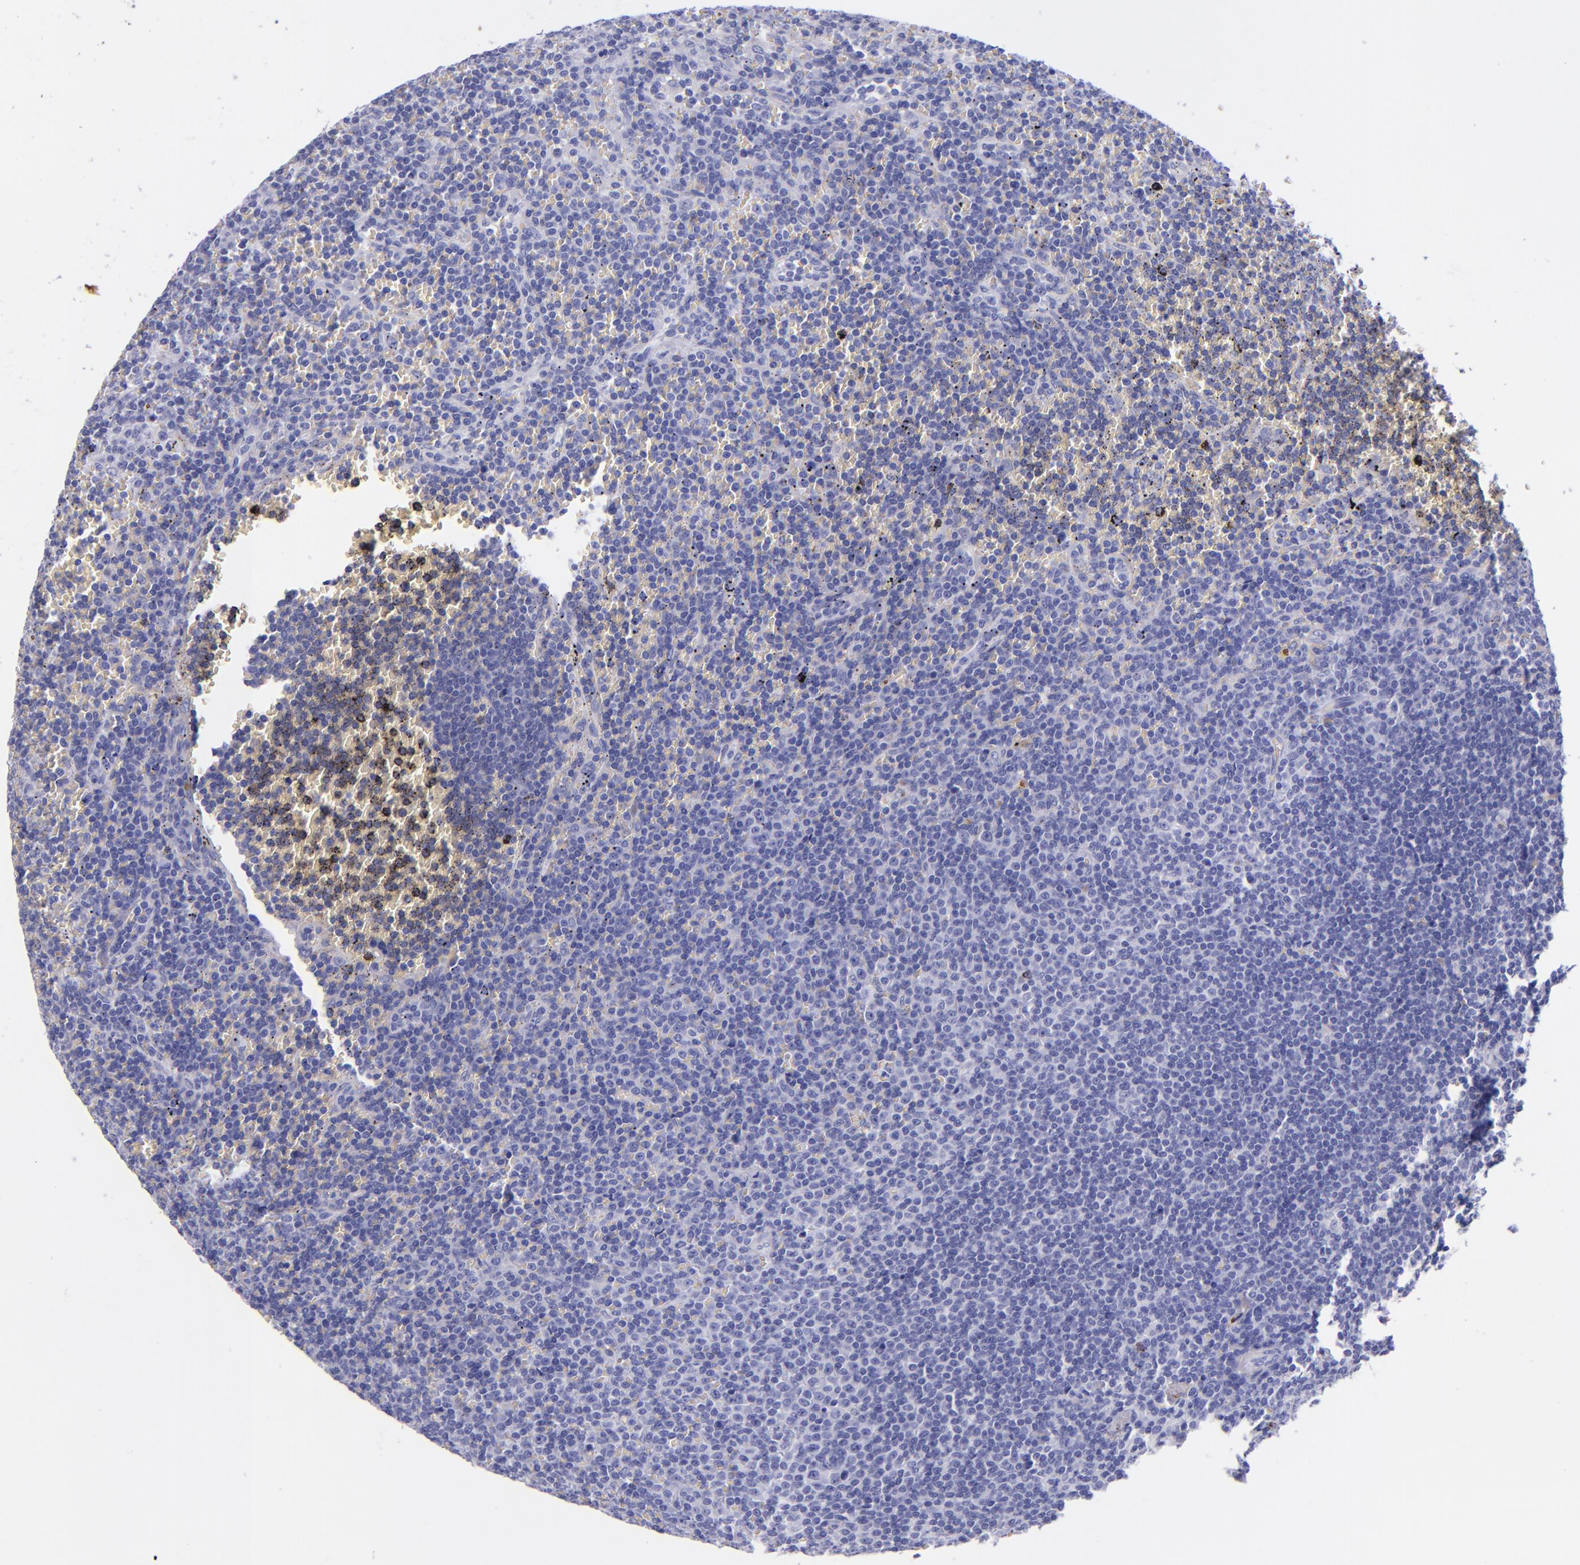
{"staining": {"intensity": "negative", "quantity": "none", "location": "none"}, "tissue": "lymphoma", "cell_type": "Tumor cells", "image_type": "cancer", "snomed": [{"axis": "morphology", "description": "Malignant lymphoma, non-Hodgkin's type, Low grade"}, {"axis": "topography", "description": "Spleen"}], "caption": "Immunohistochemistry (IHC) photomicrograph of low-grade malignant lymphoma, non-Hodgkin's type stained for a protein (brown), which displays no positivity in tumor cells.", "gene": "LAG3", "patient": {"sex": "male", "age": 80}}